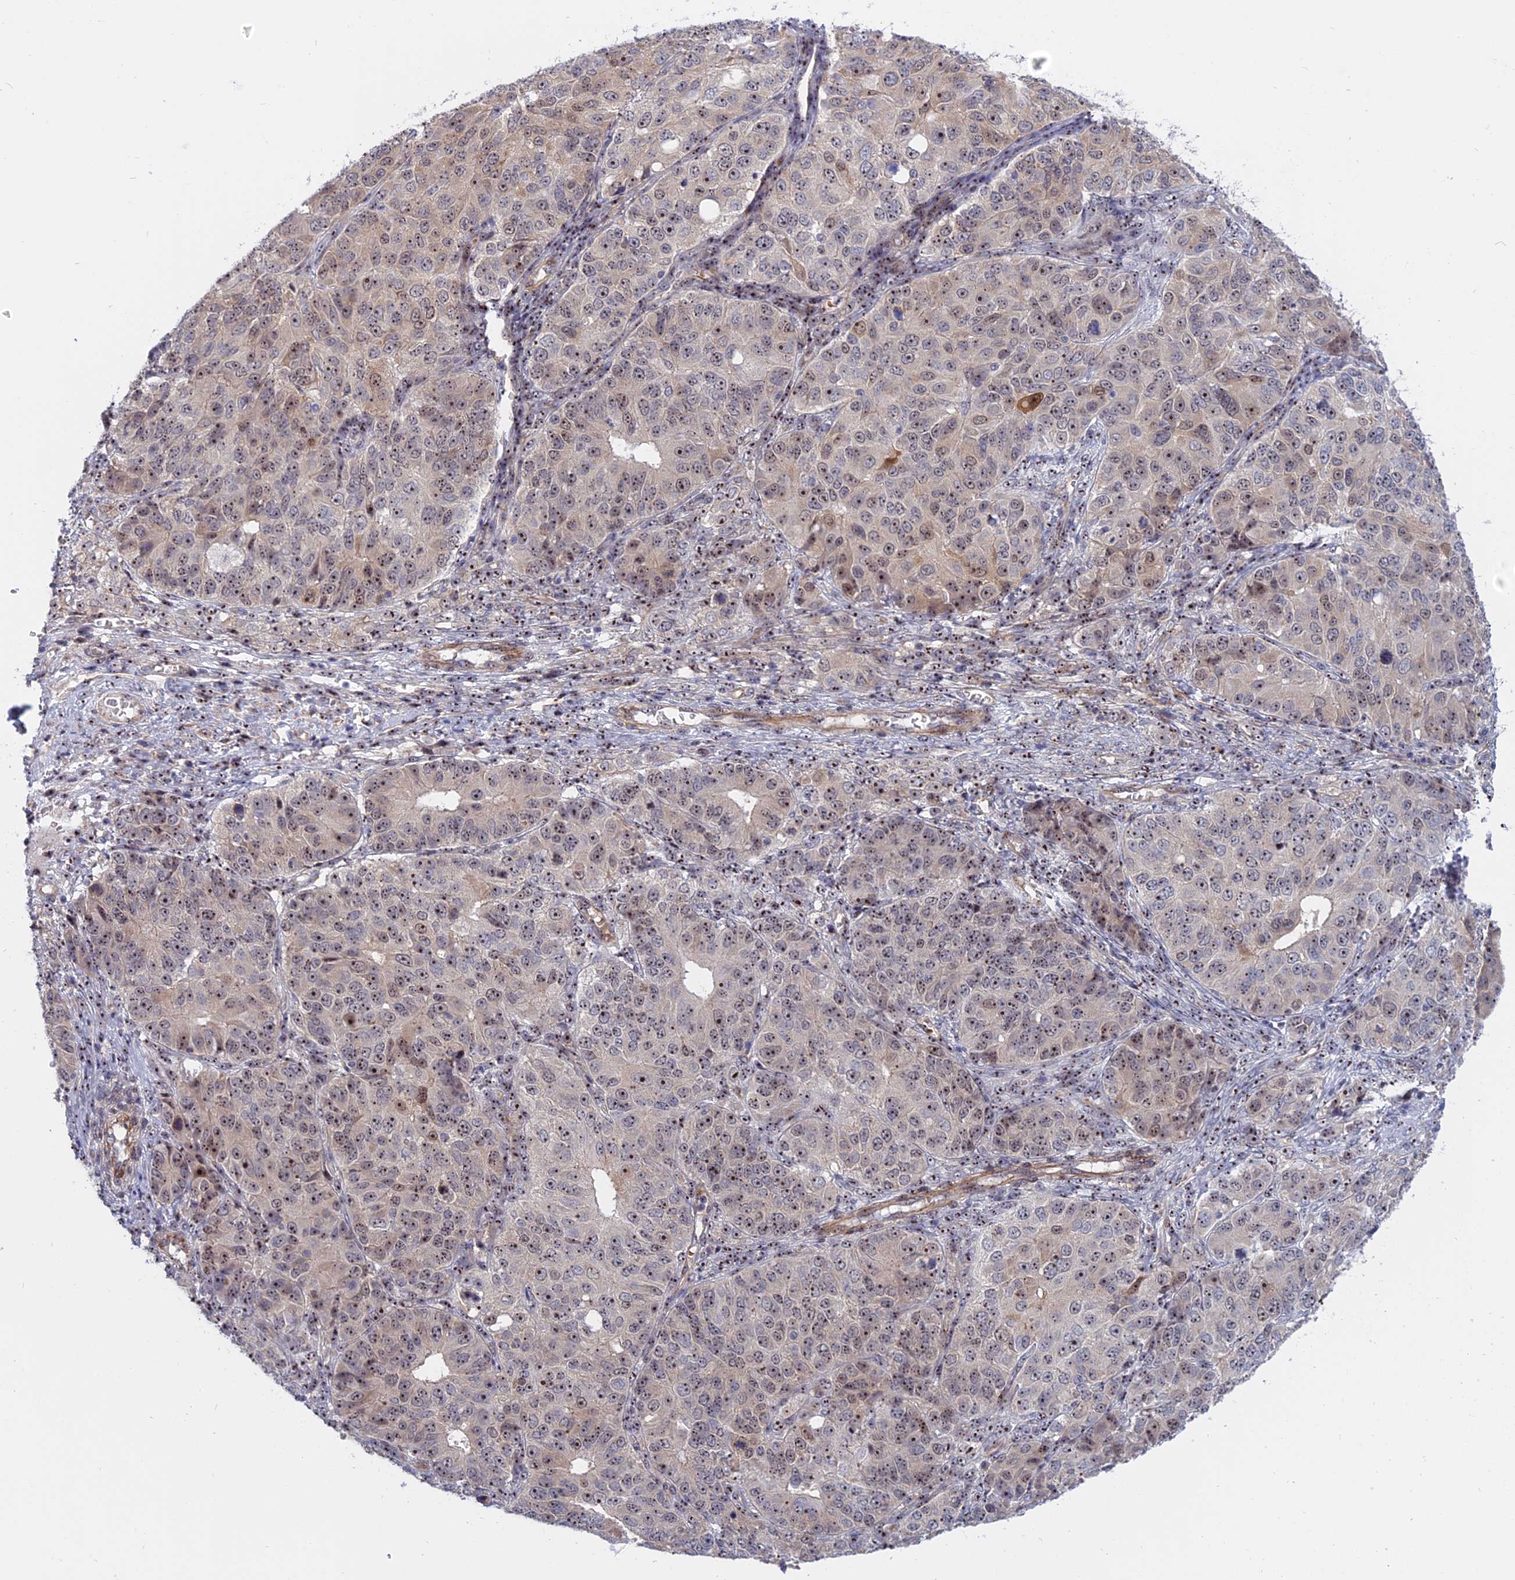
{"staining": {"intensity": "moderate", "quantity": "25%-75%", "location": "nuclear"}, "tissue": "ovarian cancer", "cell_type": "Tumor cells", "image_type": "cancer", "snomed": [{"axis": "morphology", "description": "Carcinoma, endometroid"}, {"axis": "topography", "description": "Ovary"}], "caption": "Human ovarian endometroid carcinoma stained with a protein marker displays moderate staining in tumor cells.", "gene": "DBNDD1", "patient": {"sex": "female", "age": 51}}